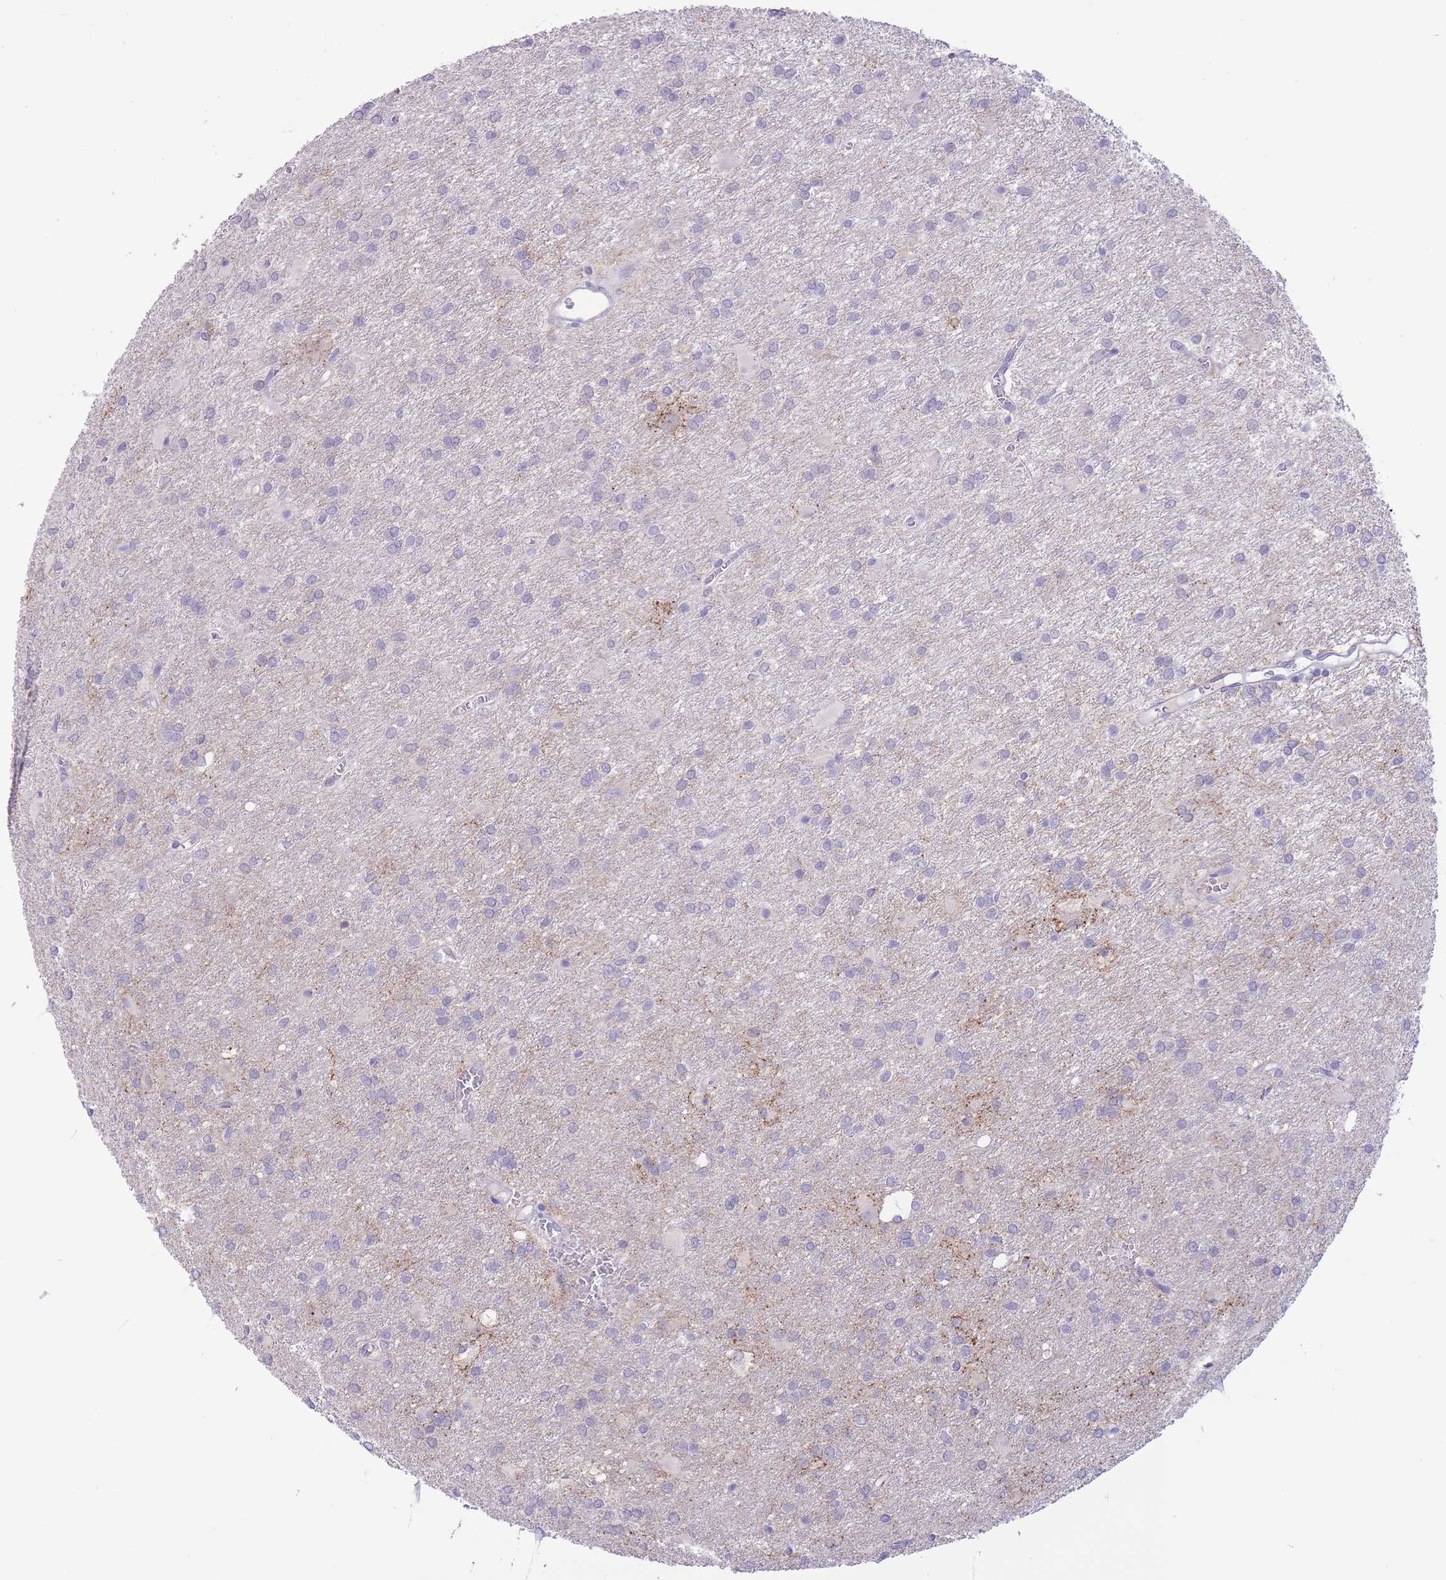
{"staining": {"intensity": "negative", "quantity": "none", "location": "none"}, "tissue": "glioma", "cell_type": "Tumor cells", "image_type": "cancer", "snomed": [{"axis": "morphology", "description": "Glioma, malignant, High grade"}, {"axis": "topography", "description": "Brain"}], "caption": "This photomicrograph is of high-grade glioma (malignant) stained with immunohistochemistry to label a protein in brown with the nuclei are counter-stained blue. There is no expression in tumor cells. Brightfield microscopy of IHC stained with DAB (brown) and hematoxylin (blue), captured at high magnification.", "gene": "ASAP3", "patient": {"sex": "female", "age": 50}}